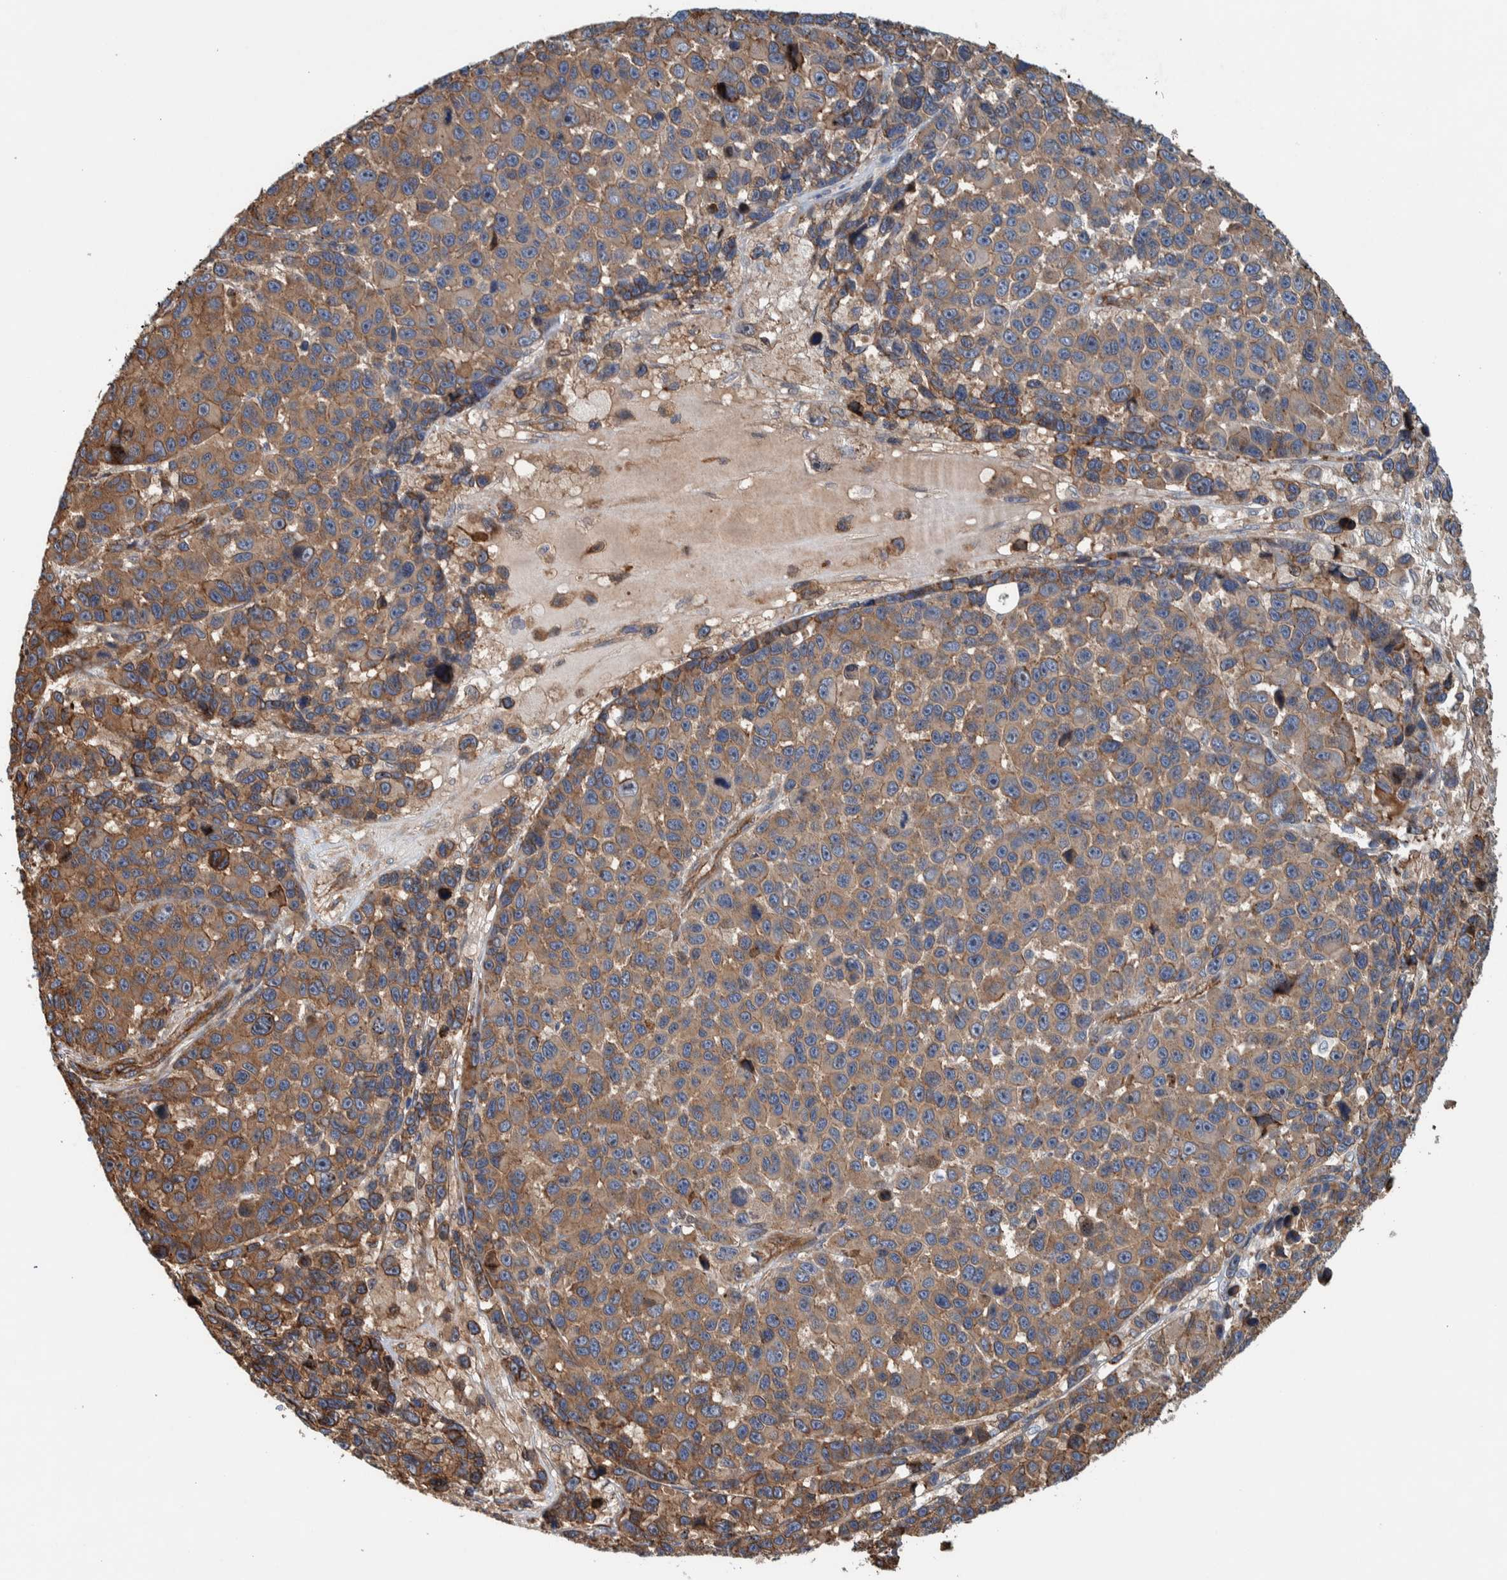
{"staining": {"intensity": "moderate", "quantity": ">75%", "location": "cytoplasmic/membranous"}, "tissue": "melanoma", "cell_type": "Tumor cells", "image_type": "cancer", "snomed": [{"axis": "morphology", "description": "Malignant melanoma, NOS"}, {"axis": "topography", "description": "Skin"}], "caption": "High-power microscopy captured an IHC photomicrograph of malignant melanoma, revealing moderate cytoplasmic/membranous positivity in approximately >75% of tumor cells.", "gene": "PKD1L1", "patient": {"sex": "male", "age": 53}}